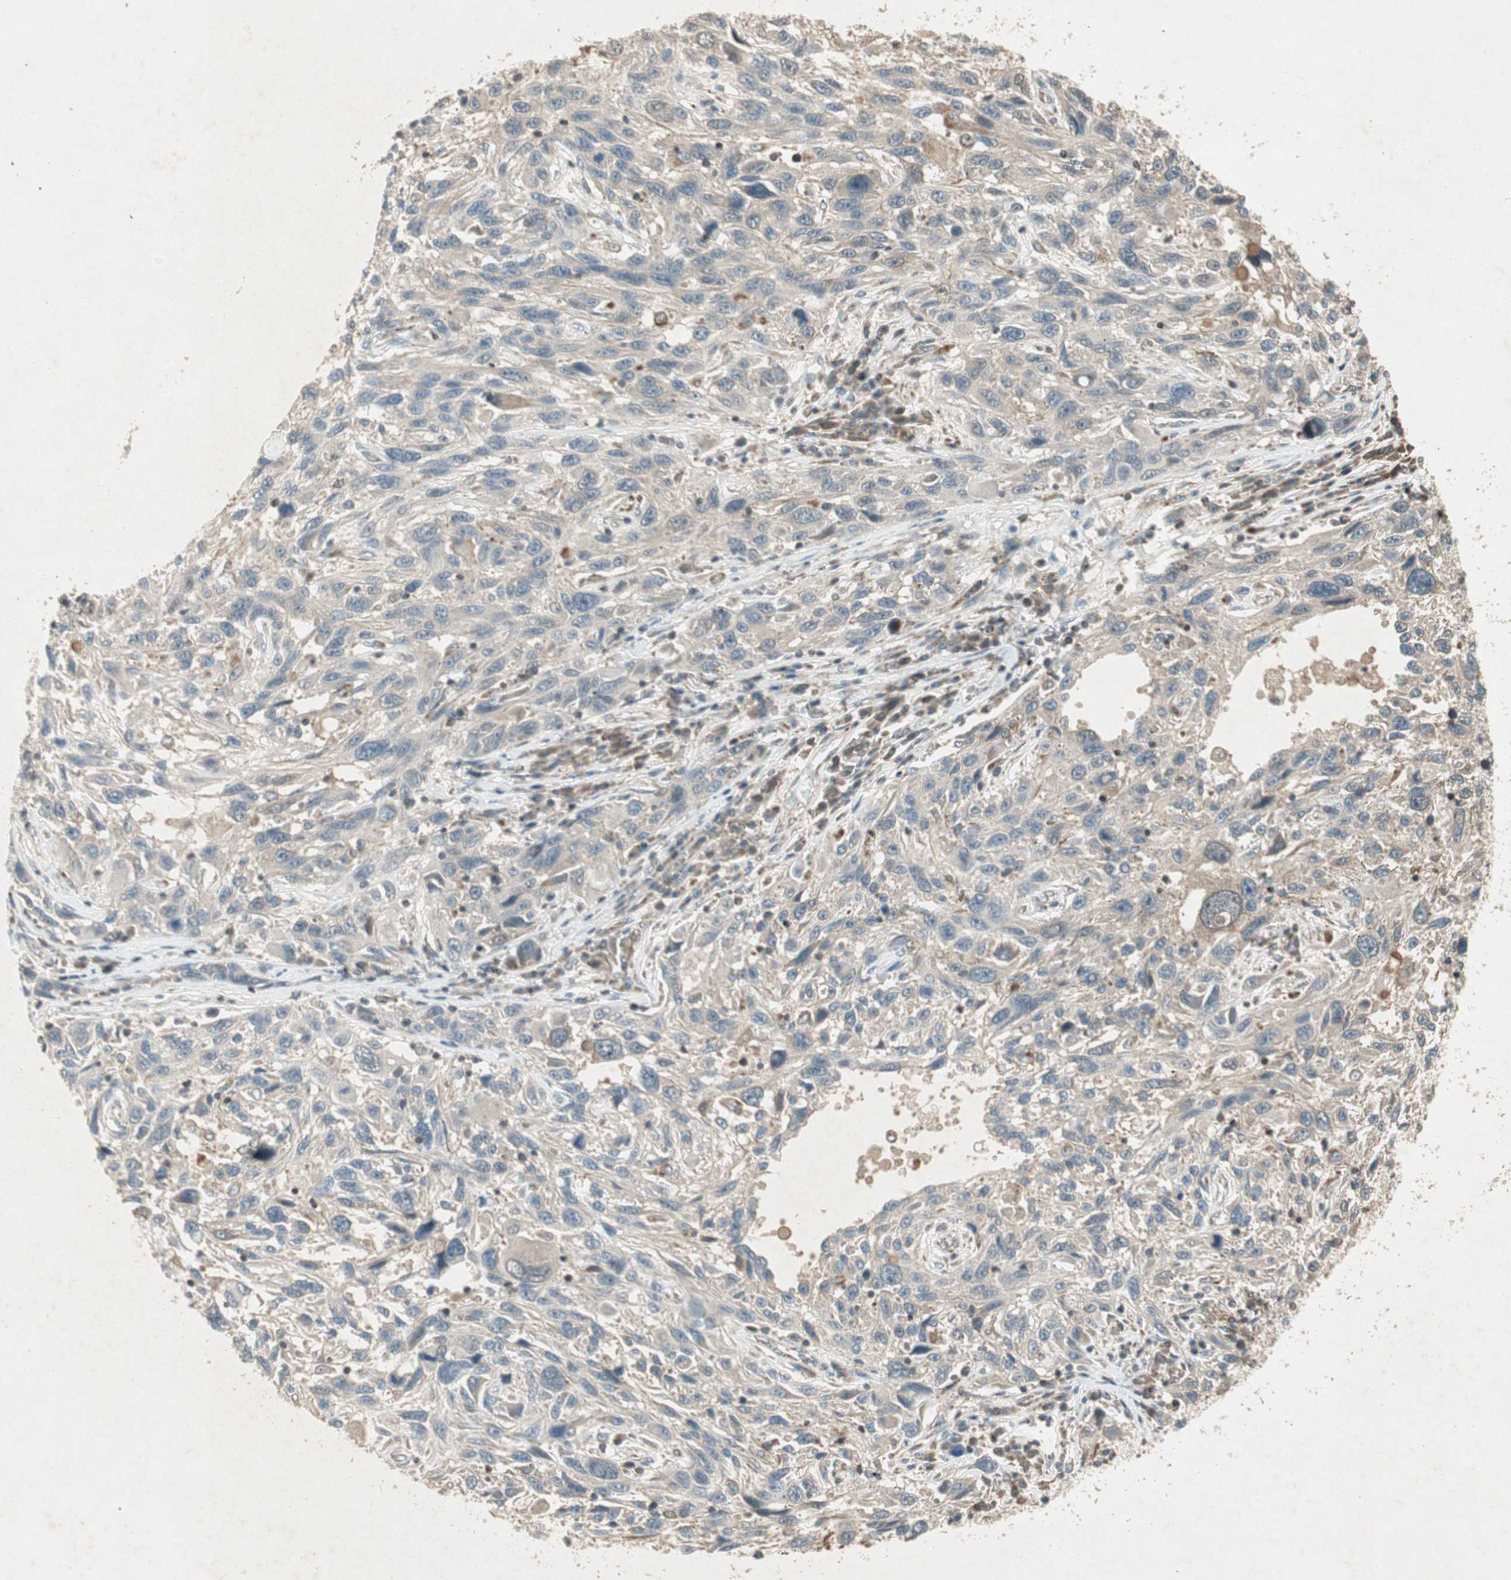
{"staining": {"intensity": "weak", "quantity": "25%-75%", "location": "cytoplasmic/membranous"}, "tissue": "melanoma", "cell_type": "Tumor cells", "image_type": "cancer", "snomed": [{"axis": "morphology", "description": "Malignant melanoma, NOS"}, {"axis": "topography", "description": "Skin"}], "caption": "Brown immunohistochemical staining in melanoma exhibits weak cytoplasmic/membranous expression in approximately 25%-75% of tumor cells. The protein is stained brown, and the nuclei are stained in blue (DAB (3,3'-diaminobenzidine) IHC with brightfield microscopy, high magnification).", "gene": "USP2", "patient": {"sex": "male", "age": 53}}